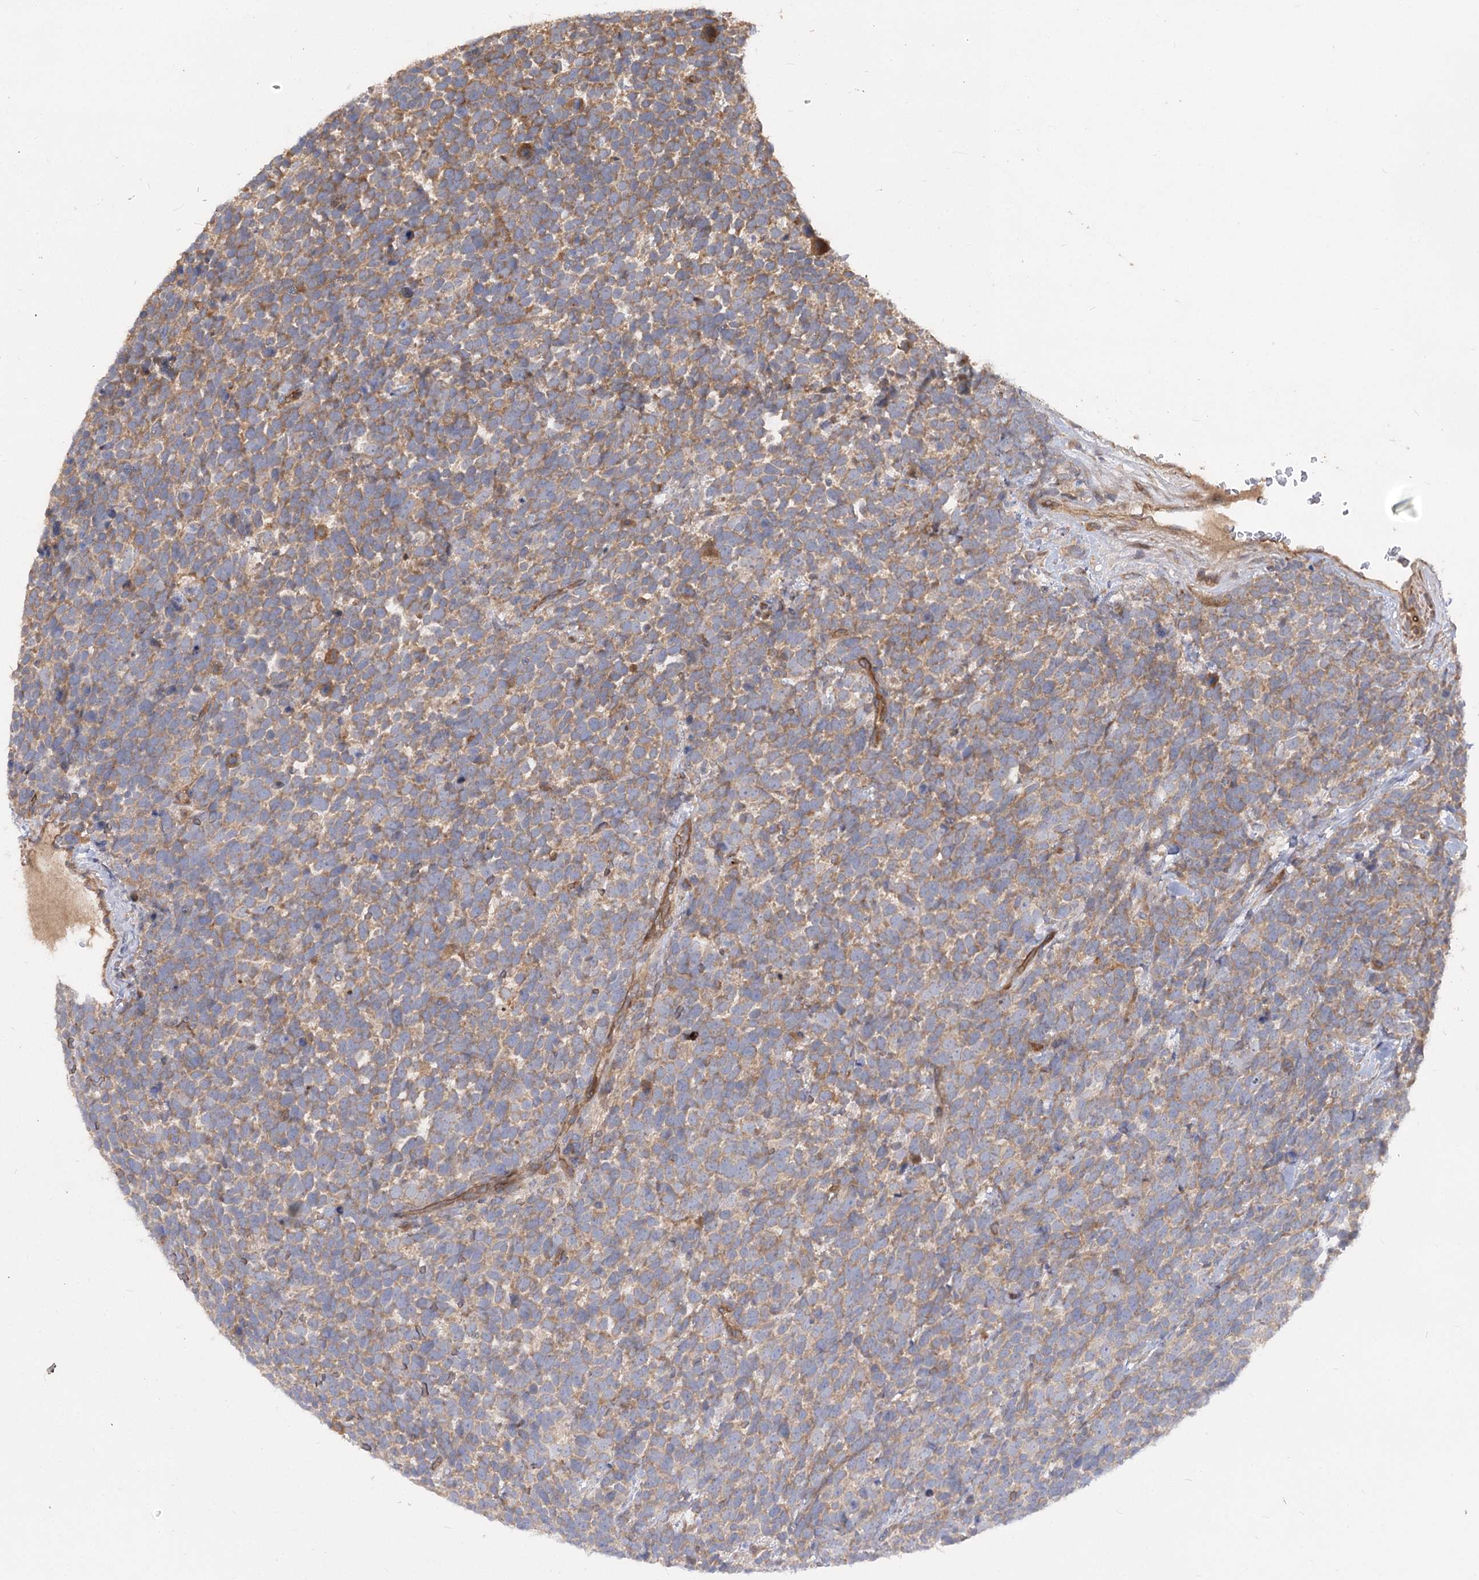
{"staining": {"intensity": "moderate", "quantity": "25%-75%", "location": "cytoplasmic/membranous"}, "tissue": "urothelial cancer", "cell_type": "Tumor cells", "image_type": "cancer", "snomed": [{"axis": "morphology", "description": "Urothelial carcinoma, High grade"}, {"axis": "topography", "description": "Urinary bladder"}], "caption": "IHC (DAB) staining of urothelial cancer shows moderate cytoplasmic/membranous protein expression in approximately 25%-75% of tumor cells.", "gene": "RIN2", "patient": {"sex": "female", "age": 82}}